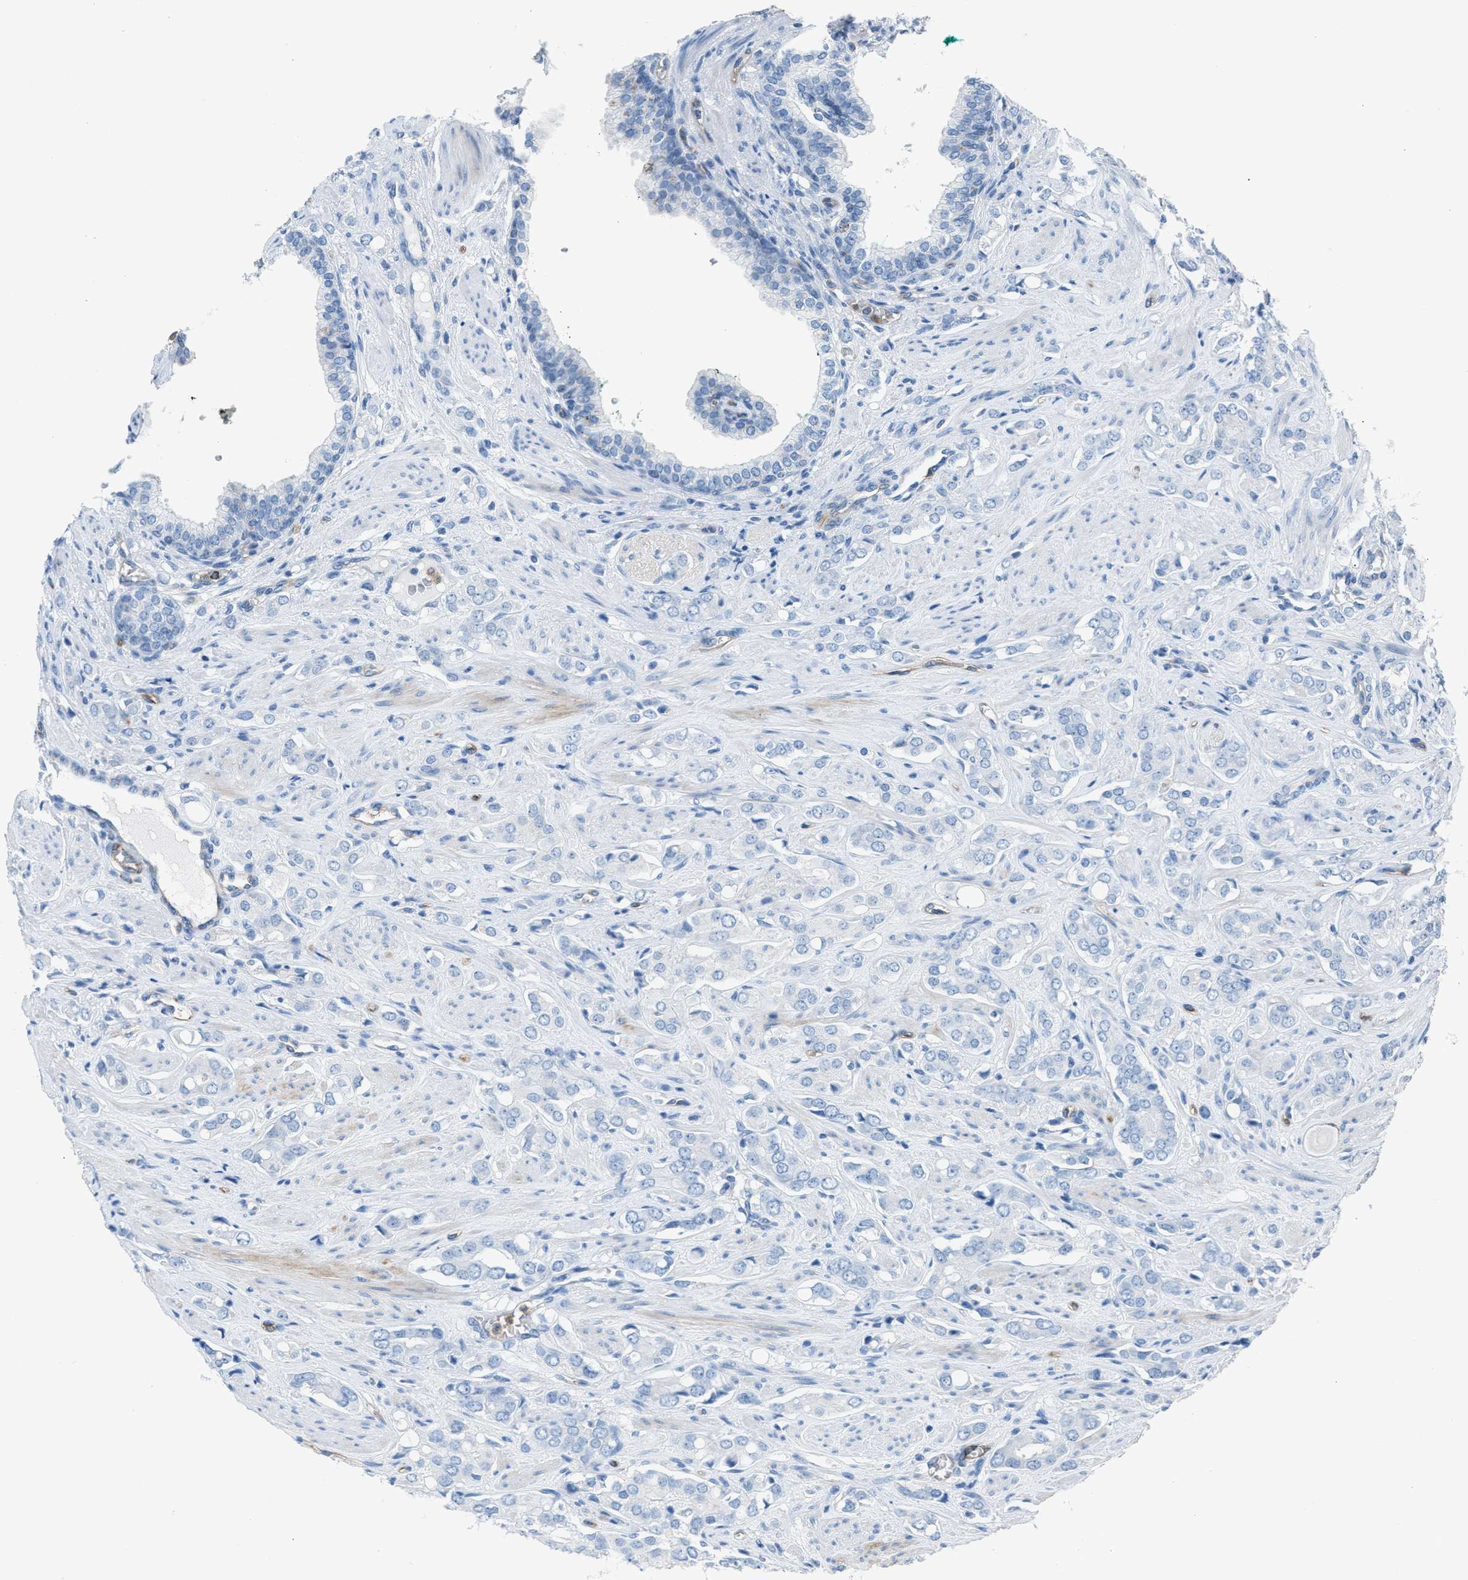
{"staining": {"intensity": "negative", "quantity": "none", "location": "none"}, "tissue": "prostate cancer", "cell_type": "Tumor cells", "image_type": "cancer", "snomed": [{"axis": "morphology", "description": "Adenocarcinoma, High grade"}, {"axis": "topography", "description": "Prostate"}], "caption": "Human prostate adenocarcinoma (high-grade) stained for a protein using immunohistochemistry displays no expression in tumor cells.", "gene": "DYSF", "patient": {"sex": "male", "age": 52}}